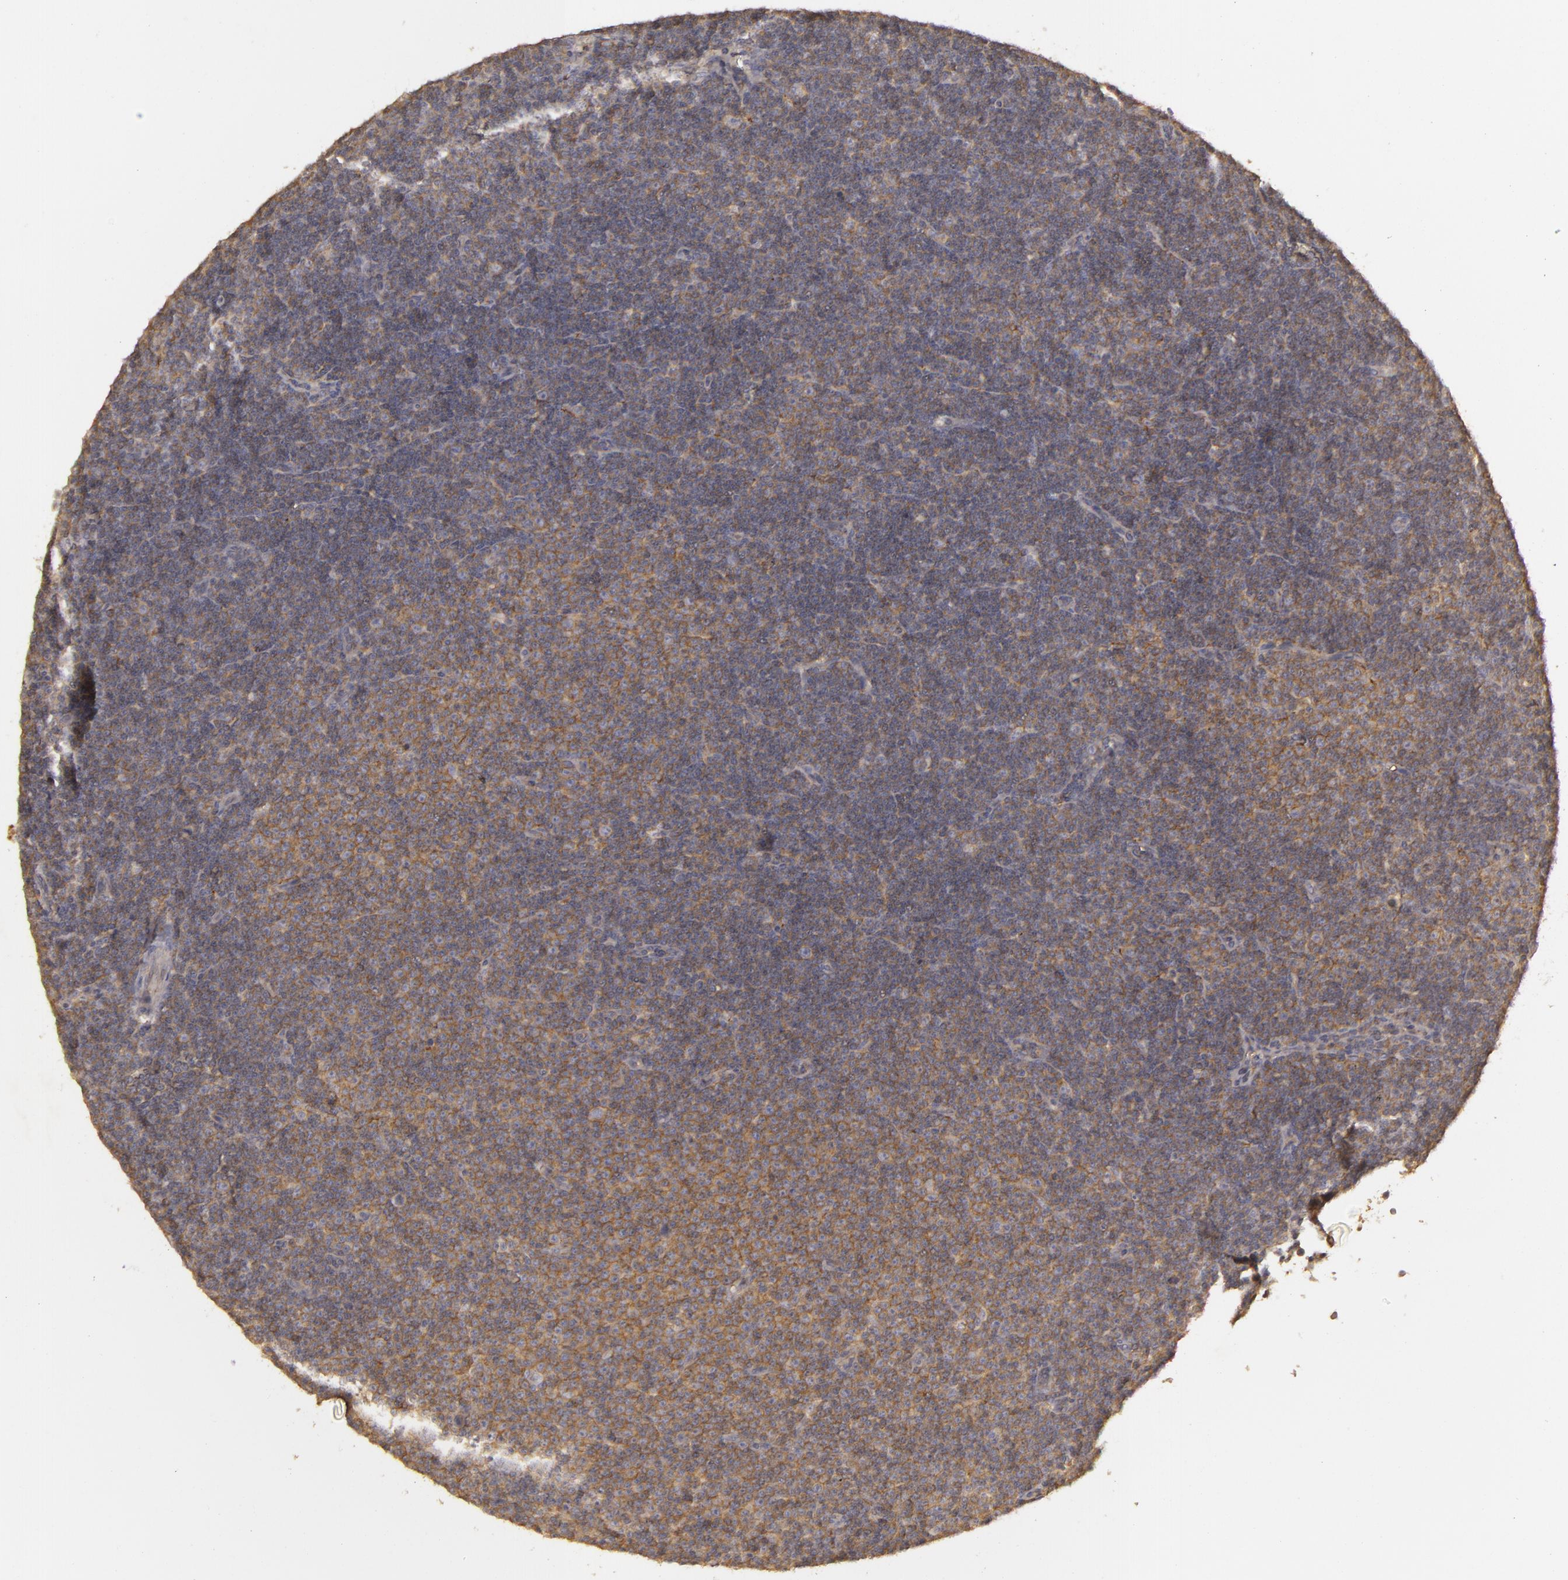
{"staining": {"intensity": "weak", "quantity": ">75%", "location": "cytoplasmic/membranous"}, "tissue": "lymphoma", "cell_type": "Tumor cells", "image_type": "cancer", "snomed": [{"axis": "morphology", "description": "Malignant lymphoma, non-Hodgkin's type, Low grade"}, {"axis": "topography", "description": "Lymph node"}], "caption": "Human low-grade malignant lymphoma, non-Hodgkin's type stained for a protein (brown) demonstrates weak cytoplasmic/membranous positive positivity in approximately >75% of tumor cells.", "gene": "HRAS", "patient": {"sex": "male", "age": 57}}